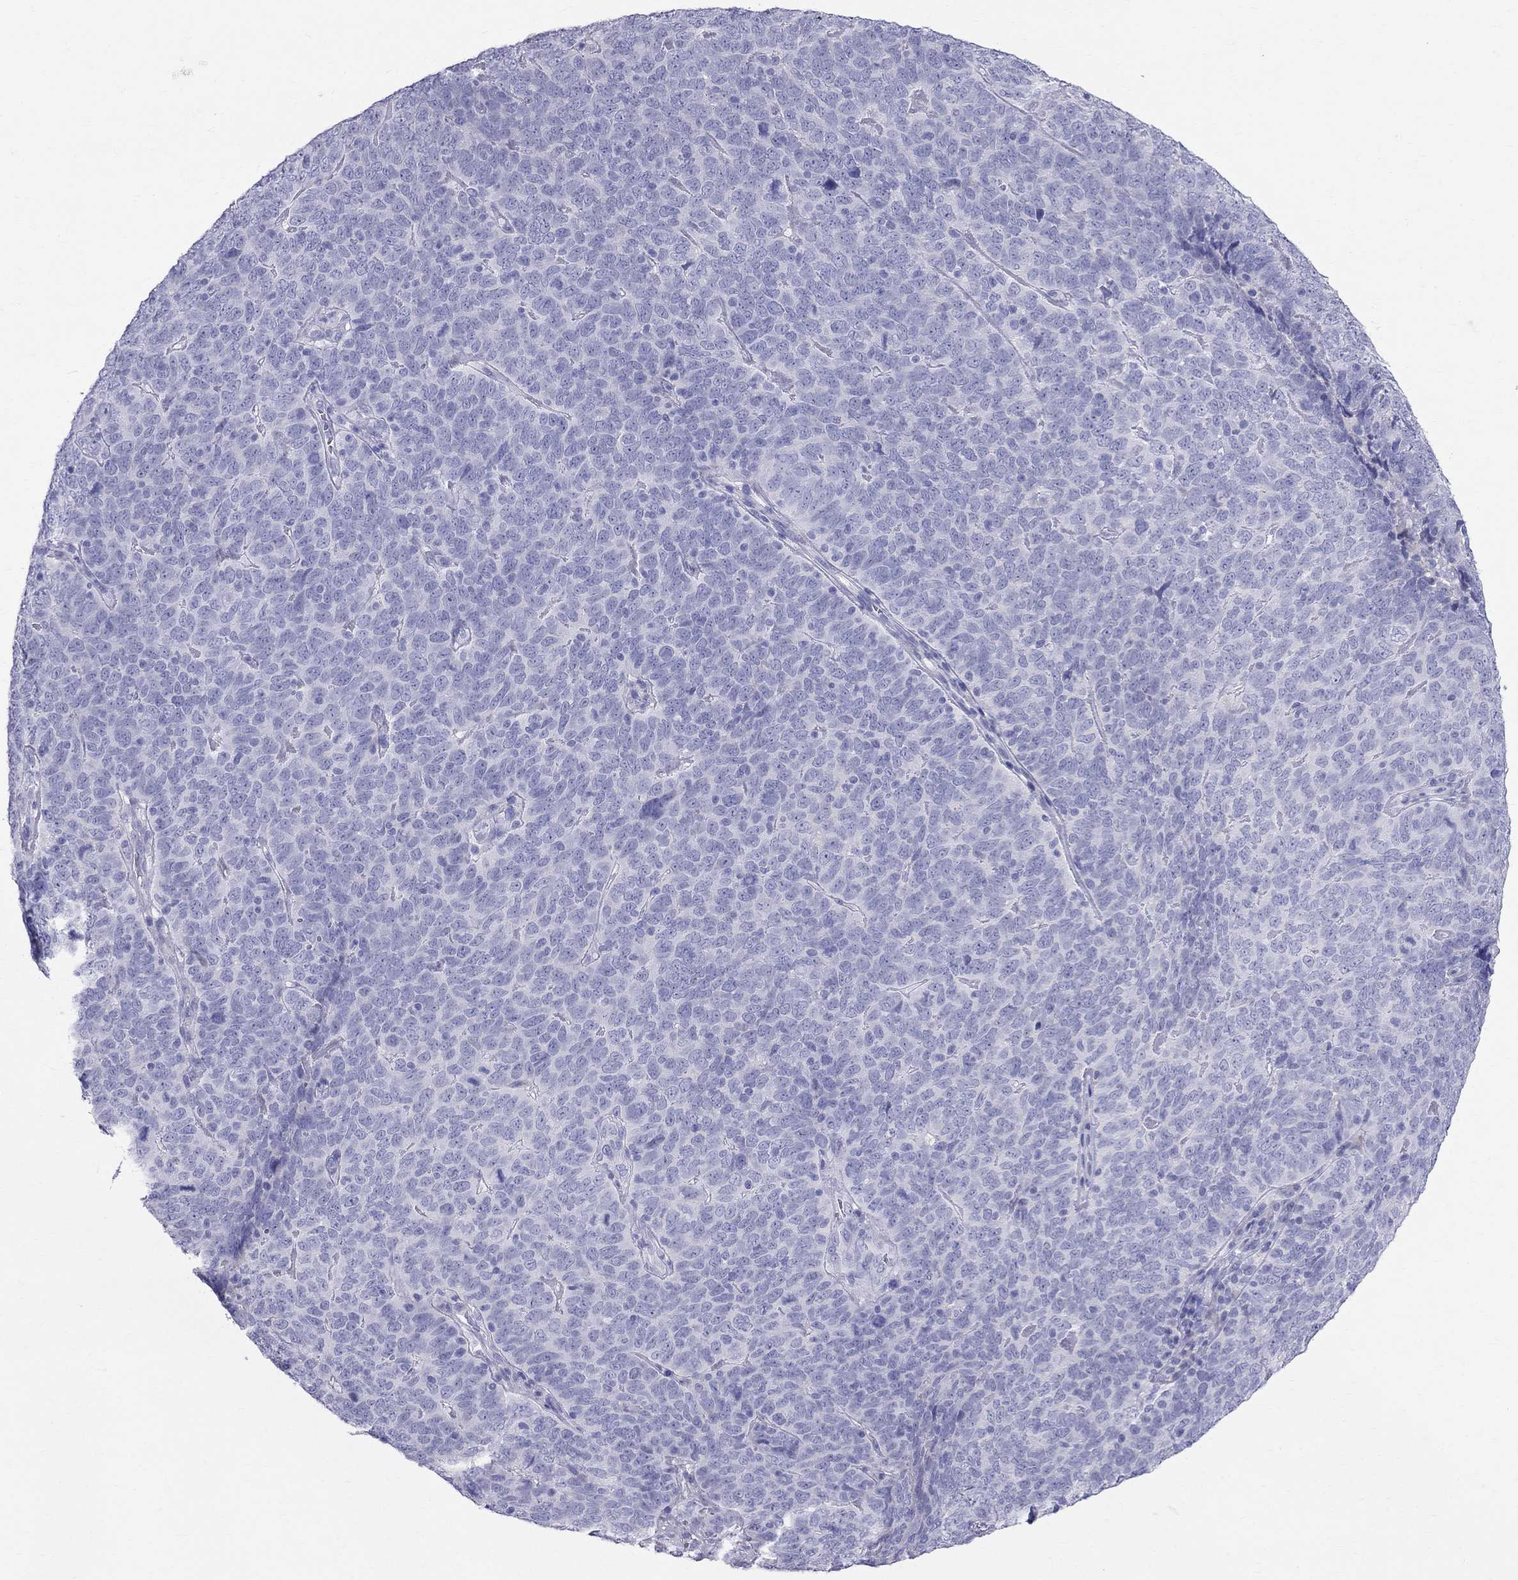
{"staining": {"intensity": "negative", "quantity": "none", "location": "none"}, "tissue": "skin cancer", "cell_type": "Tumor cells", "image_type": "cancer", "snomed": [{"axis": "morphology", "description": "Squamous cell carcinoma, NOS"}, {"axis": "topography", "description": "Skin"}, {"axis": "topography", "description": "Anal"}], "caption": "Tumor cells show no significant protein positivity in skin cancer (squamous cell carcinoma).", "gene": "DNAAF6", "patient": {"sex": "female", "age": 51}}